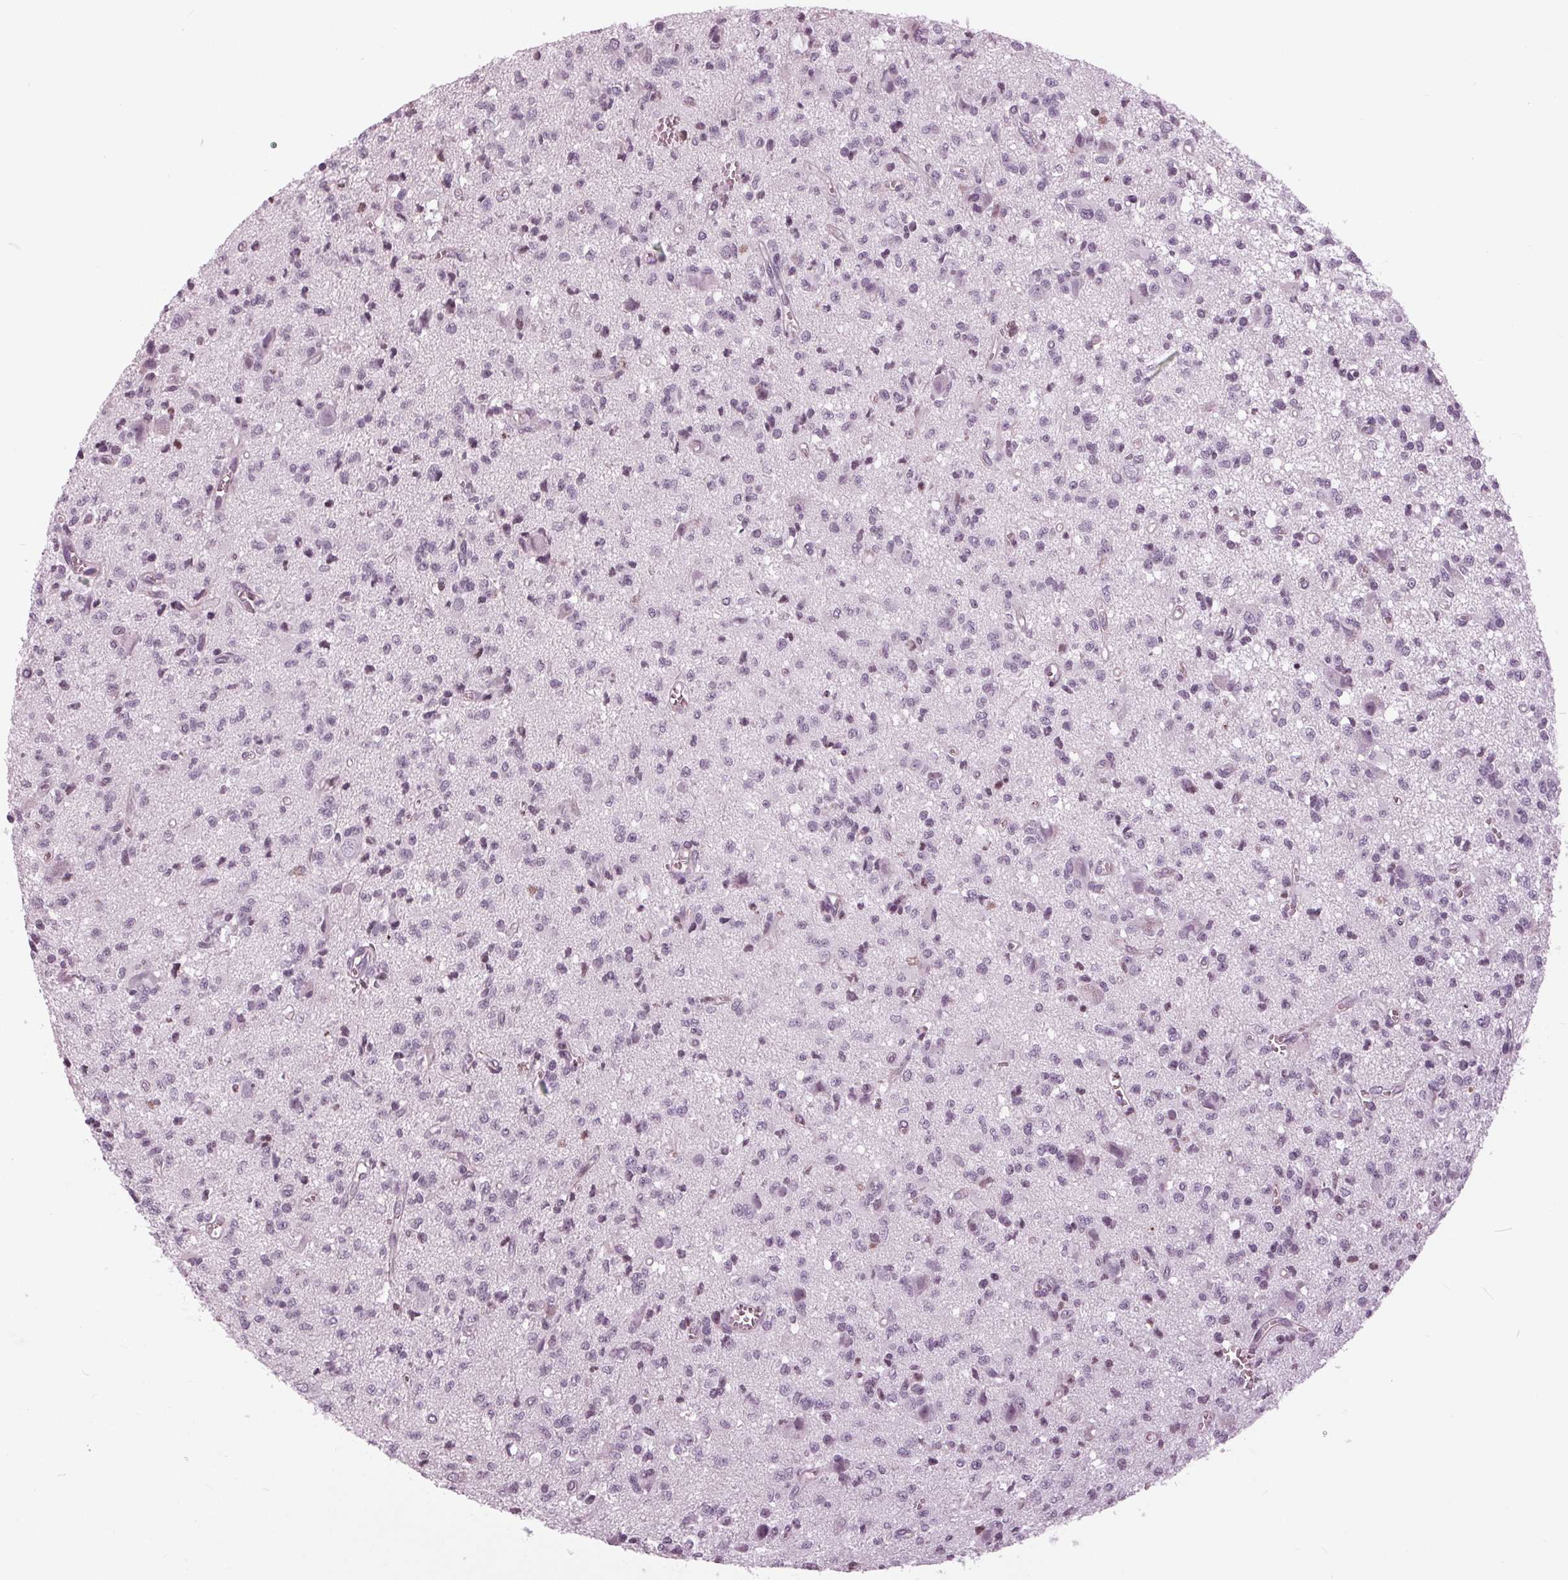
{"staining": {"intensity": "negative", "quantity": "none", "location": "none"}, "tissue": "glioma", "cell_type": "Tumor cells", "image_type": "cancer", "snomed": [{"axis": "morphology", "description": "Glioma, malignant, Low grade"}, {"axis": "topography", "description": "Brain"}], "caption": "An IHC photomicrograph of glioma is shown. There is no staining in tumor cells of glioma. (Stains: DAB immunohistochemistry with hematoxylin counter stain, Microscopy: brightfield microscopy at high magnification).", "gene": "SLC9A4", "patient": {"sex": "male", "age": 64}}